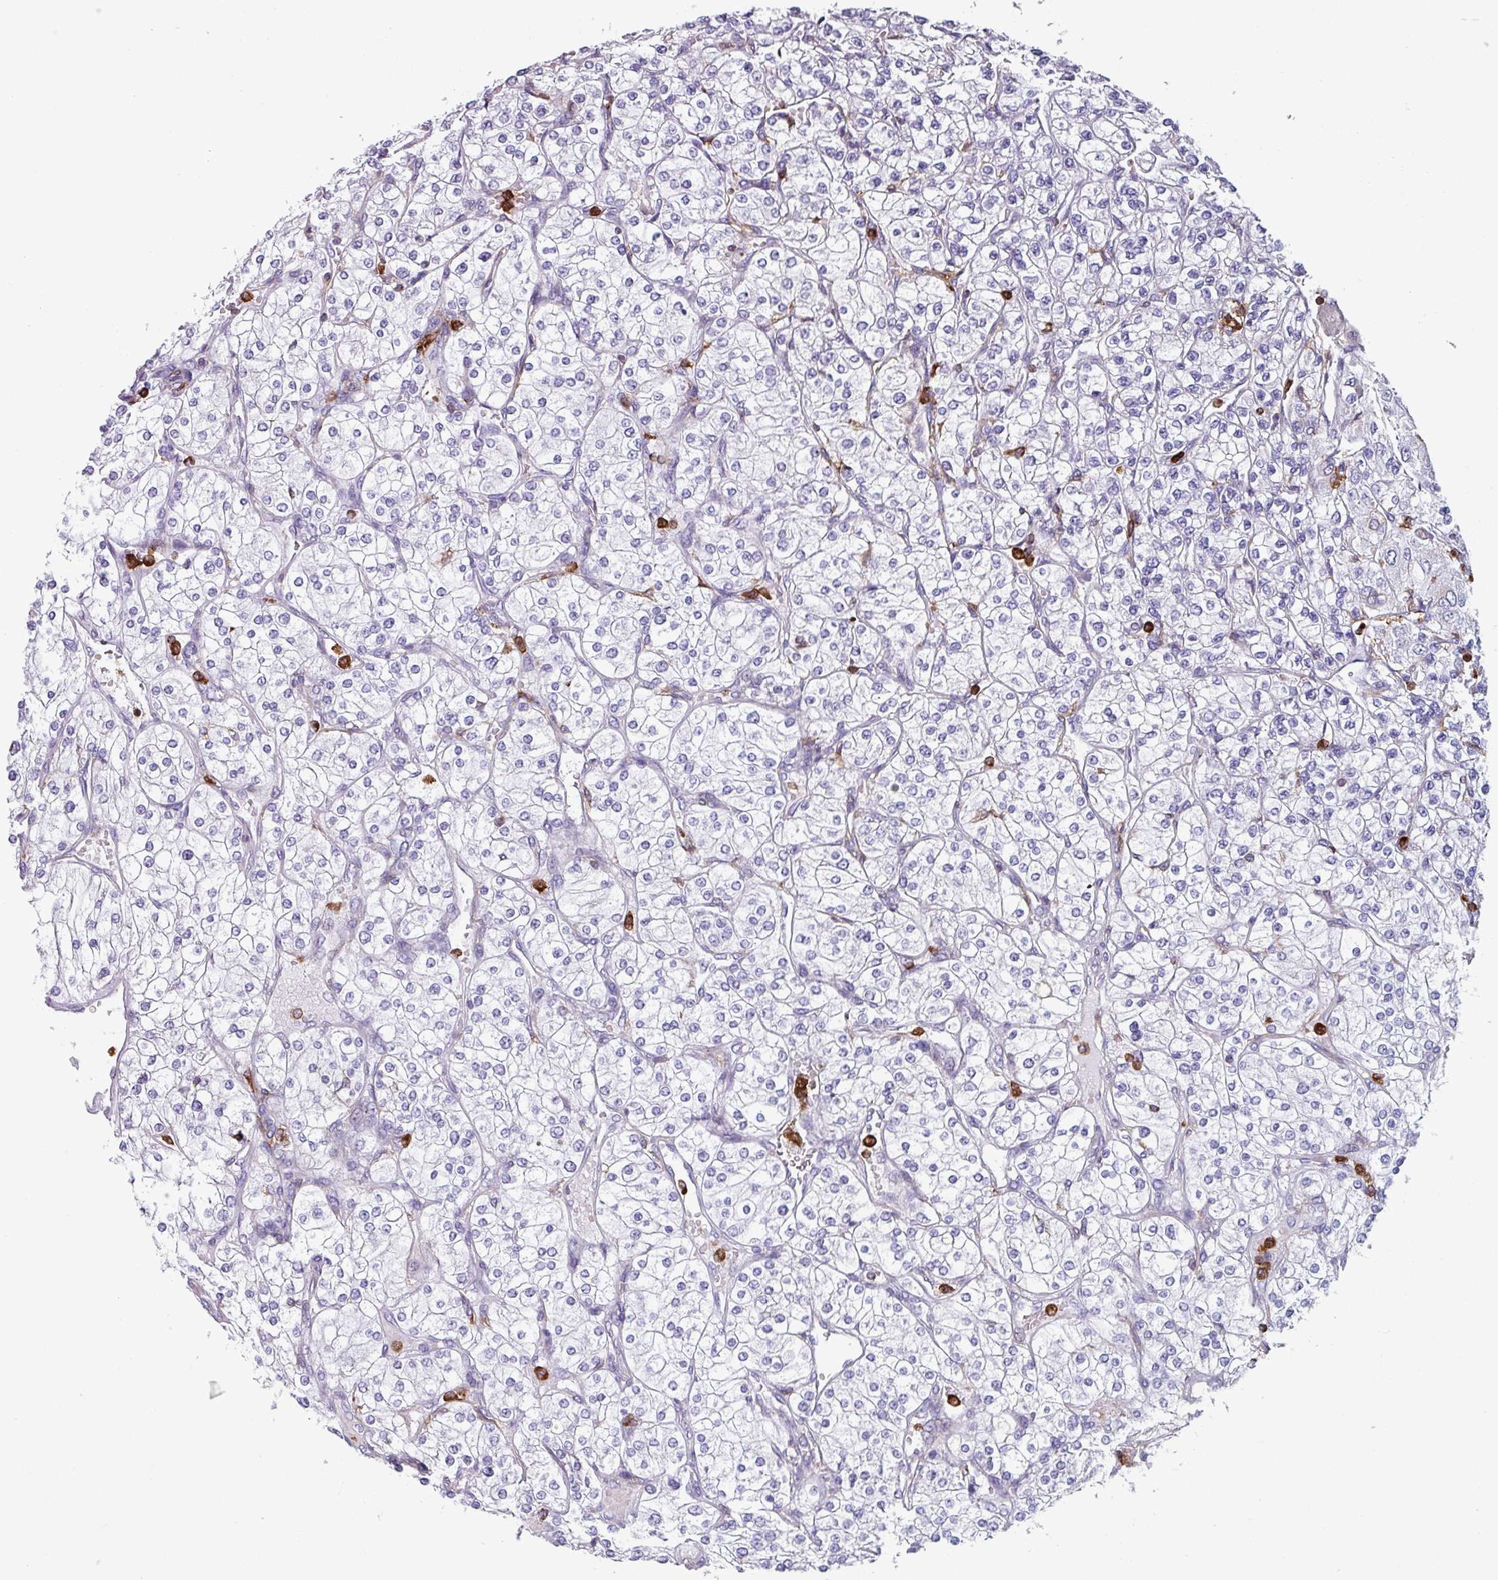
{"staining": {"intensity": "negative", "quantity": "none", "location": "none"}, "tissue": "renal cancer", "cell_type": "Tumor cells", "image_type": "cancer", "snomed": [{"axis": "morphology", "description": "Adenocarcinoma, NOS"}, {"axis": "topography", "description": "Kidney"}], "caption": "The IHC histopathology image has no significant positivity in tumor cells of adenocarcinoma (renal) tissue.", "gene": "EXOSC5", "patient": {"sex": "male", "age": 80}}